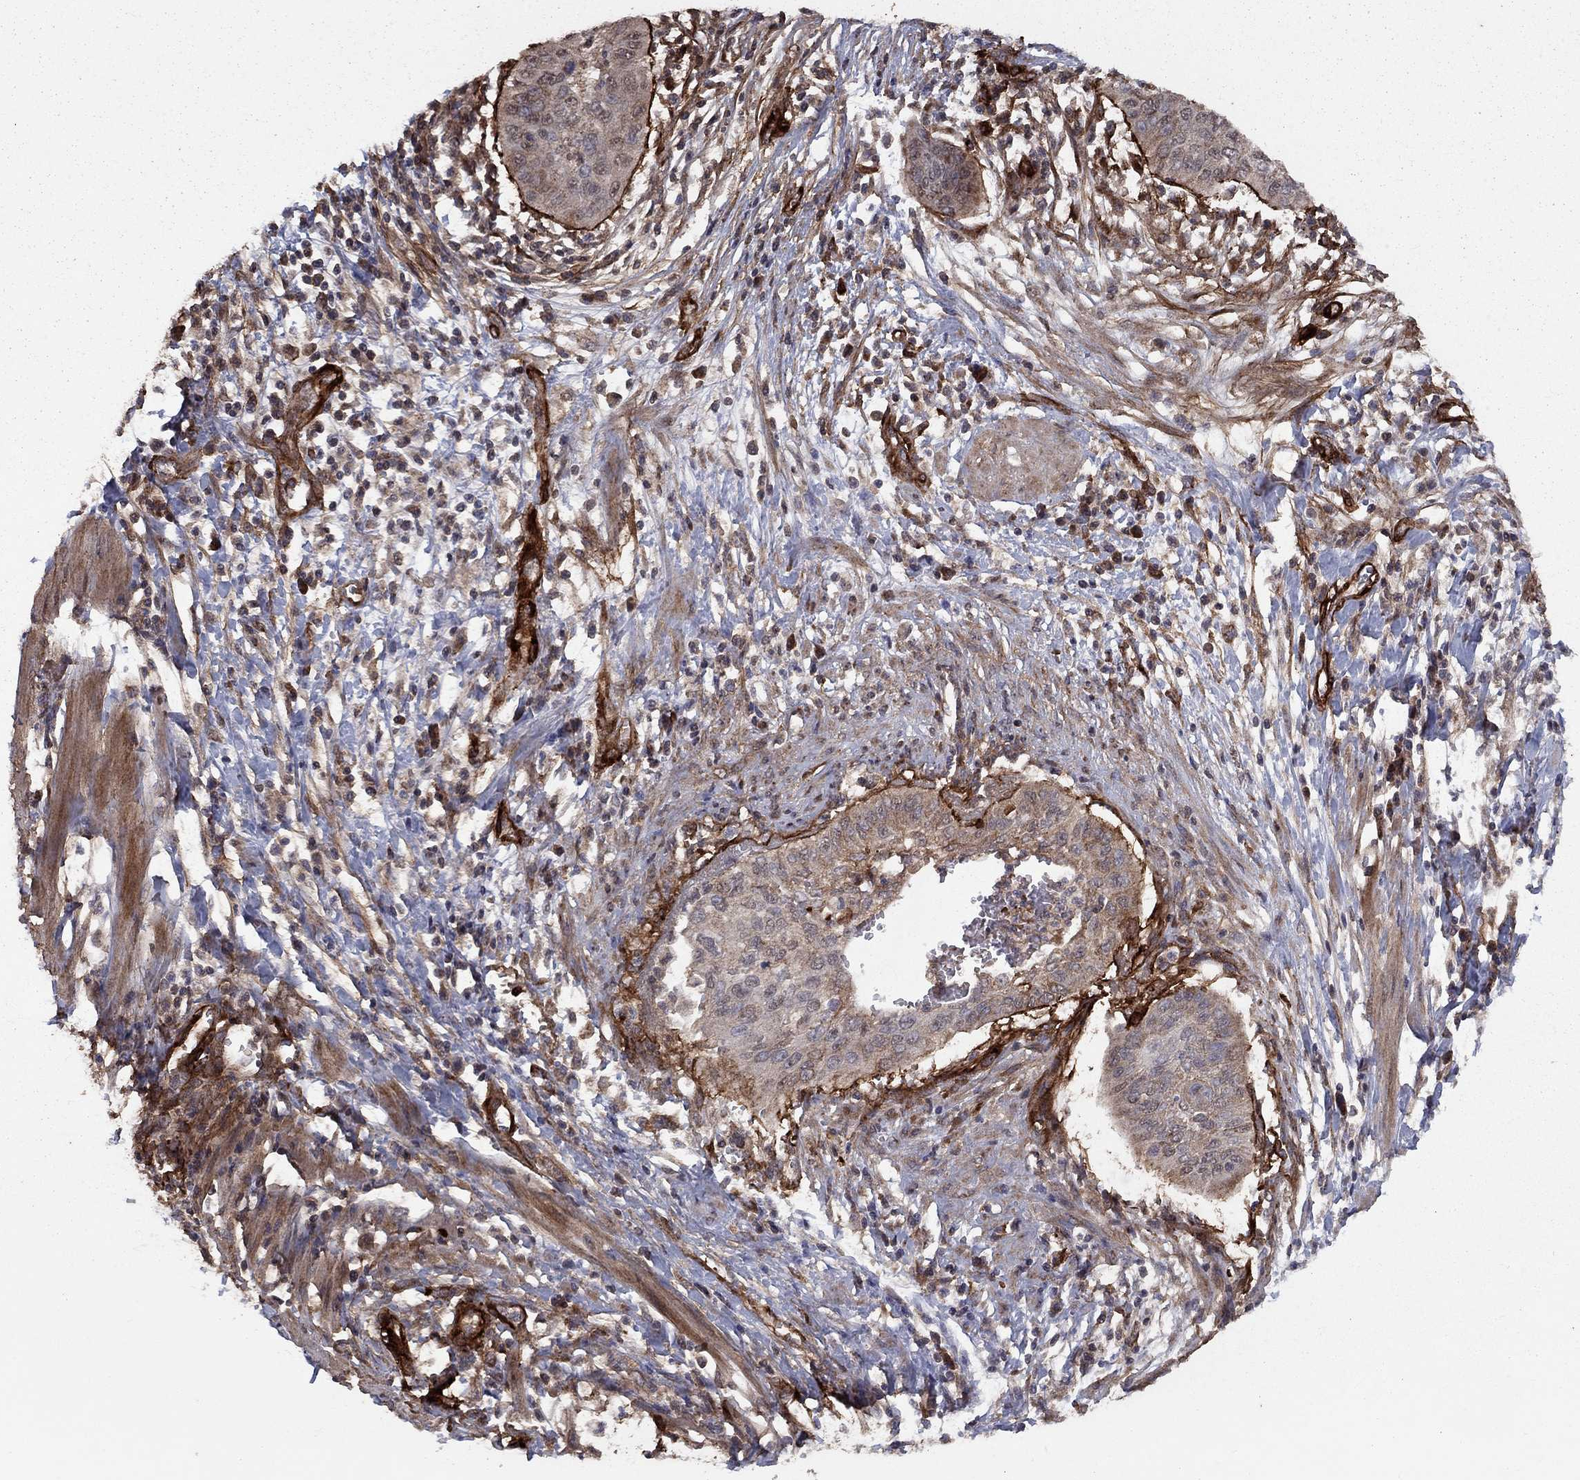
{"staining": {"intensity": "weak", "quantity": "25%-75%", "location": "cytoplasmic/membranous"}, "tissue": "cervical cancer", "cell_type": "Tumor cells", "image_type": "cancer", "snomed": [{"axis": "morphology", "description": "Squamous cell carcinoma, NOS"}, {"axis": "topography", "description": "Cervix"}], "caption": "Tumor cells display weak cytoplasmic/membranous expression in about 25%-75% of cells in cervical cancer (squamous cell carcinoma).", "gene": "COL18A1", "patient": {"sex": "female", "age": 39}}